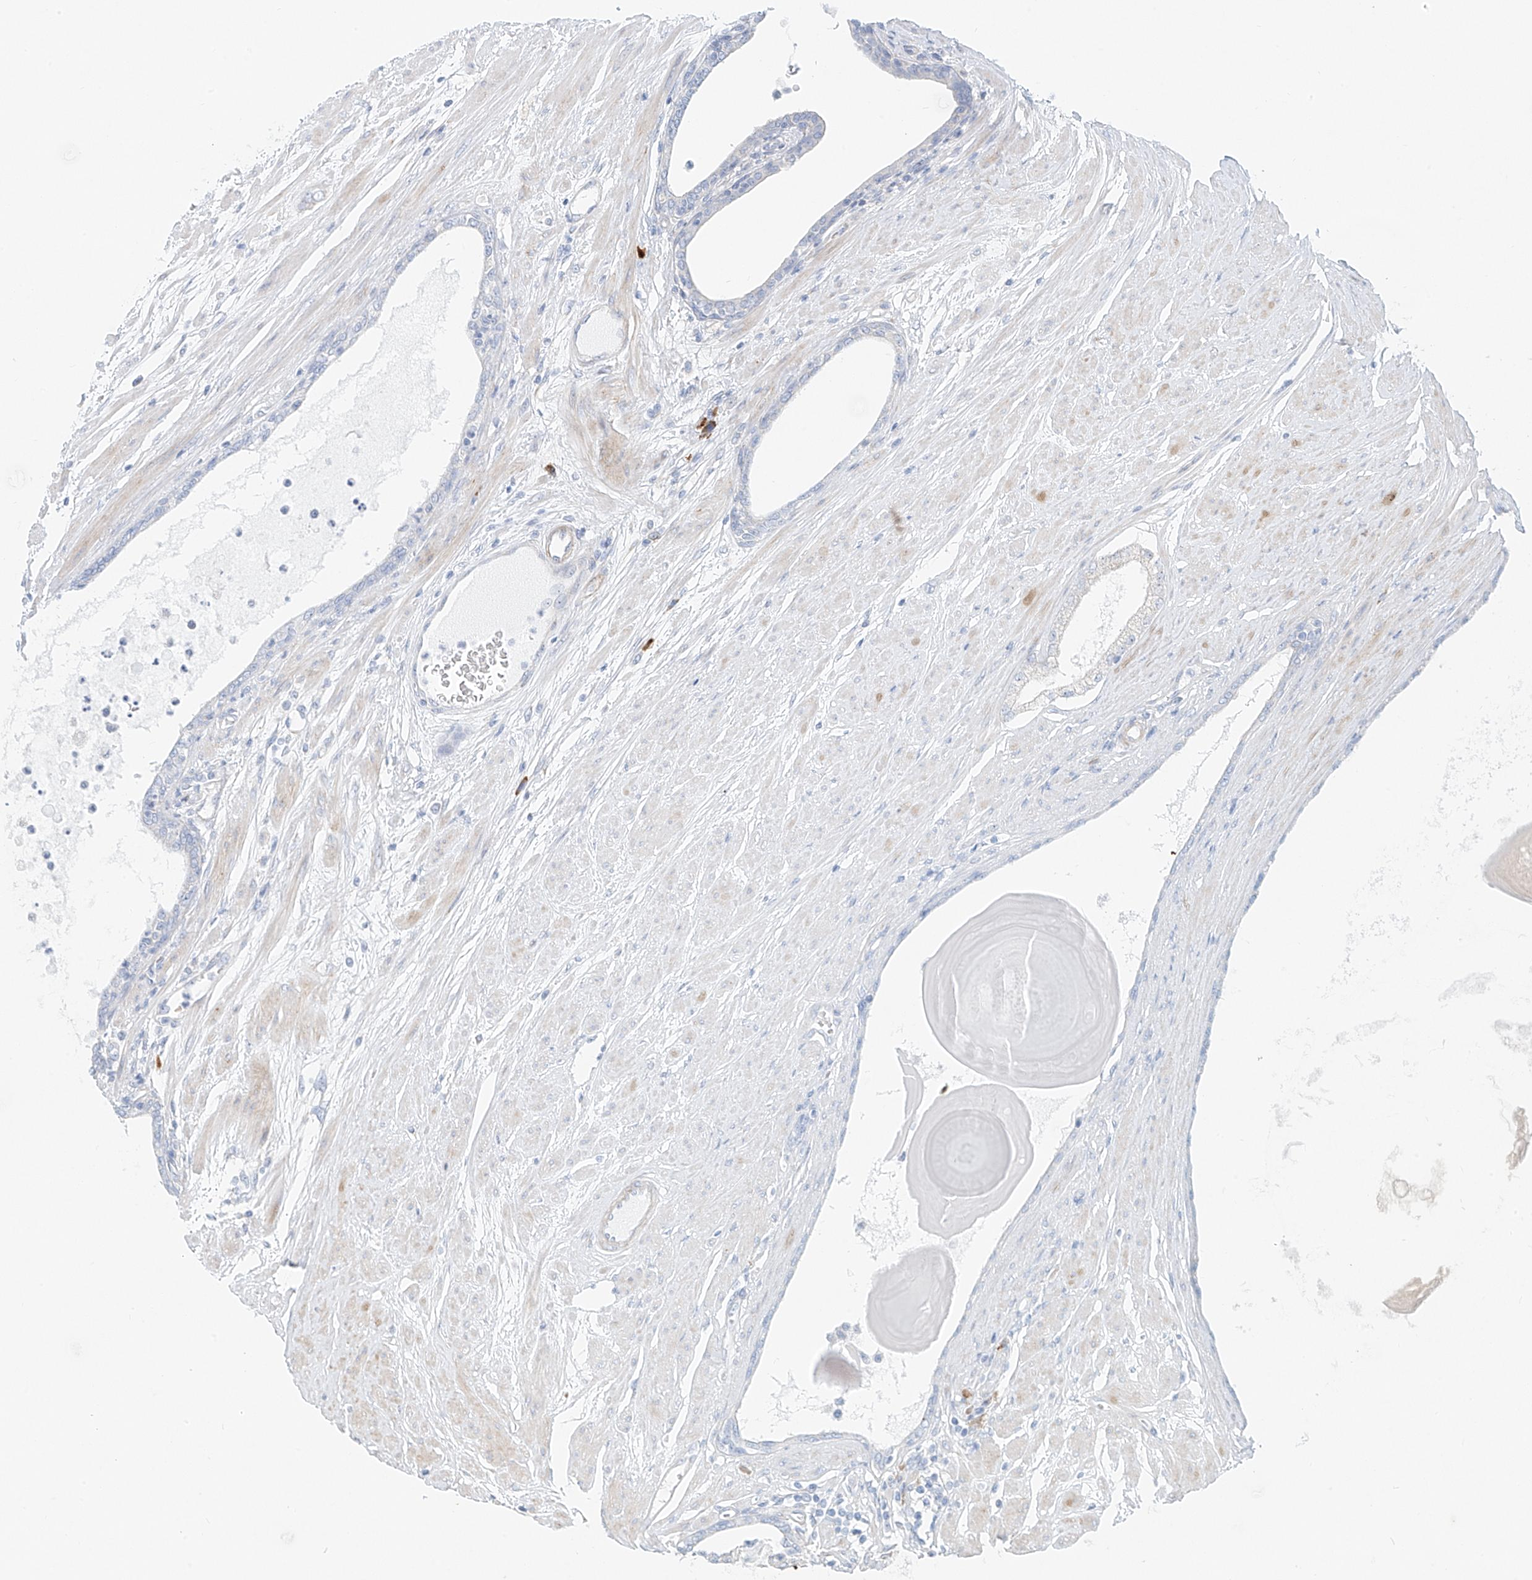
{"staining": {"intensity": "negative", "quantity": "none", "location": "none"}, "tissue": "prostate cancer", "cell_type": "Tumor cells", "image_type": "cancer", "snomed": [{"axis": "morphology", "description": "Adenocarcinoma, Low grade"}, {"axis": "topography", "description": "Prostate"}], "caption": "This micrograph is of prostate cancer stained with immunohistochemistry to label a protein in brown with the nuclei are counter-stained blue. There is no staining in tumor cells.", "gene": "EIPR1", "patient": {"sex": "male", "age": 60}}